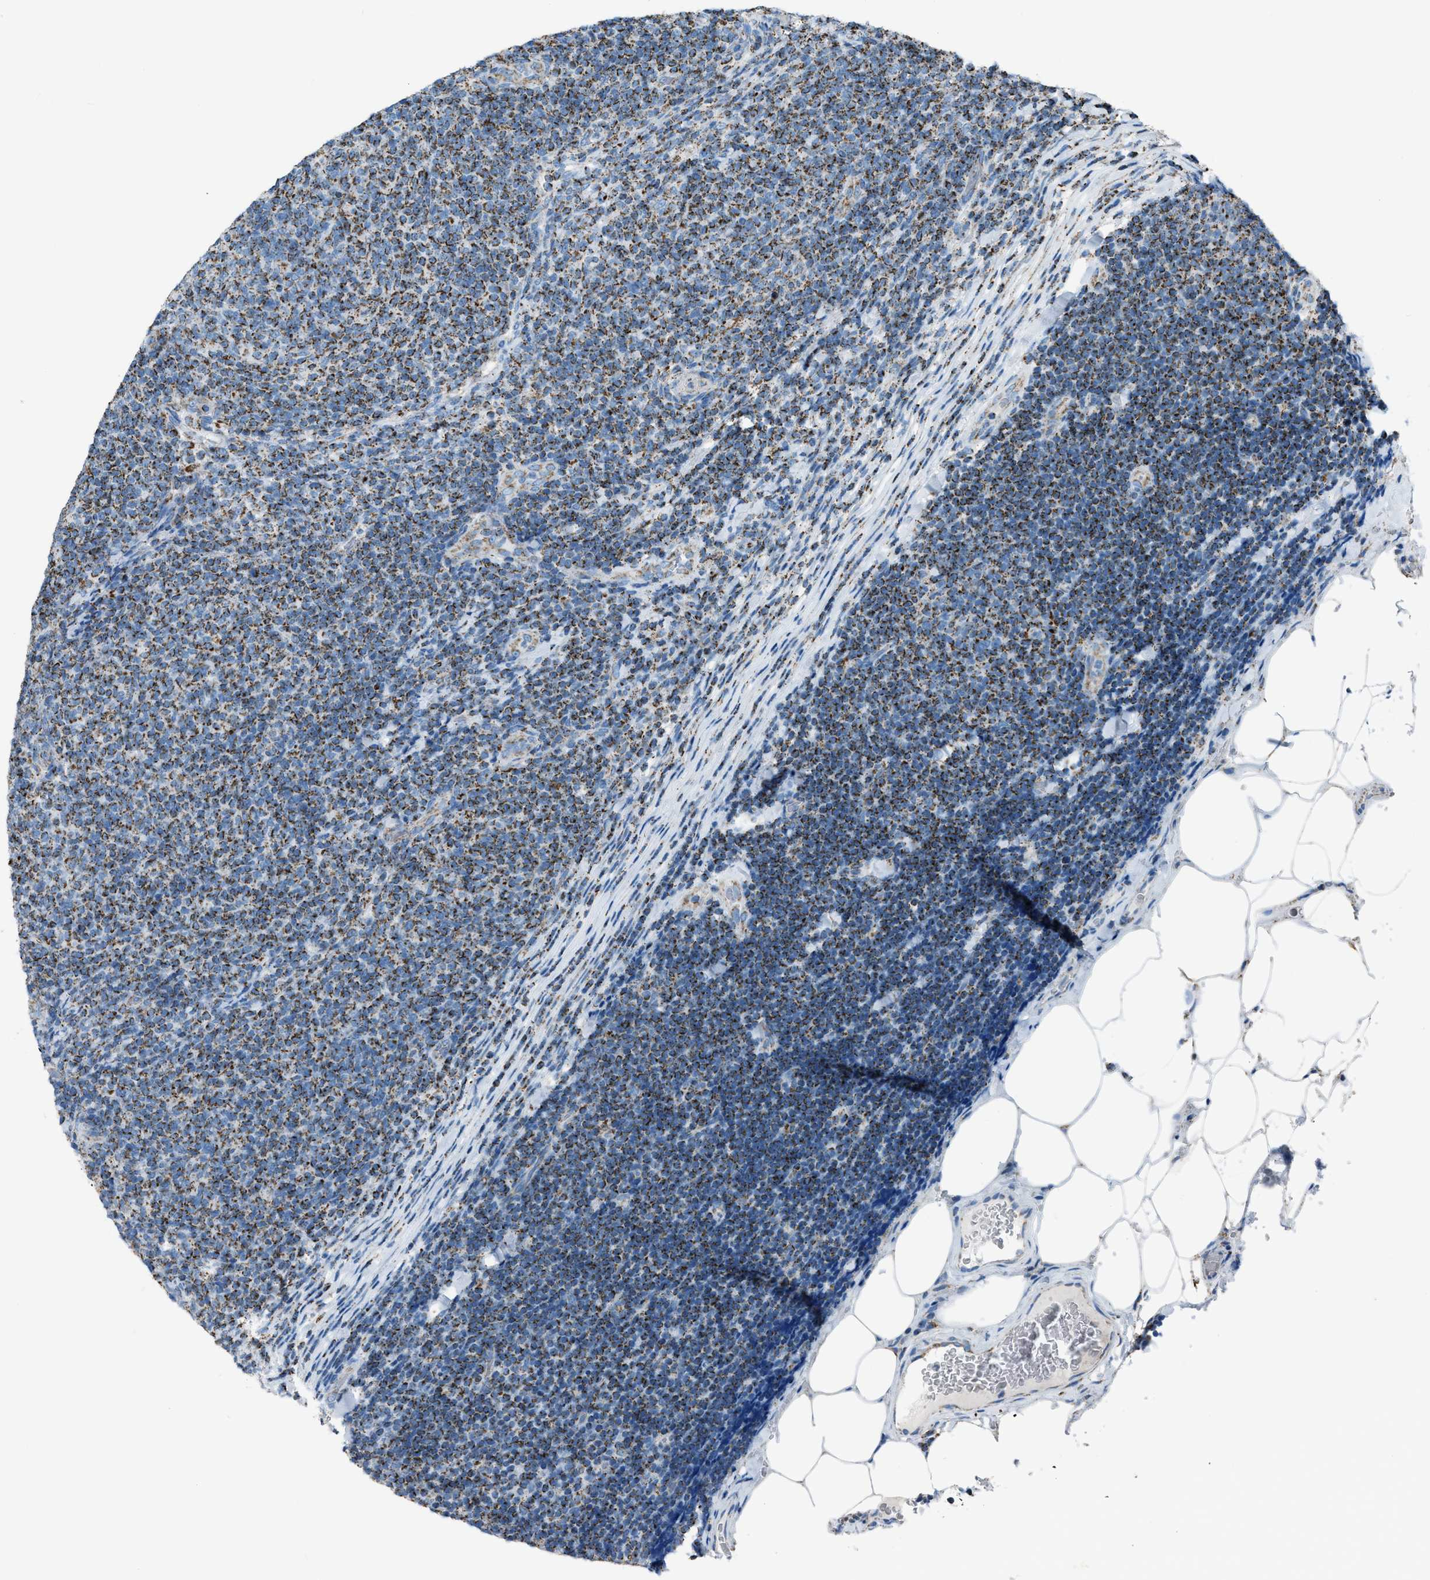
{"staining": {"intensity": "moderate", "quantity": ">75%", "location": "cytoplasmic/membranous"}, "tissue": "lymphoma", "cell_type": "Tumor cells", "image_type": "cancer", "snomed": [{"axis": "morphology", "description": "Malignant lymphoma, non-Hodgkin's type, Low grade"}, {"axis": "topography", "description": "Lymph node"}], "caption": "Immunohistochemistry (IHC) (DAB) staining of human lymphoma displays moderate cytoplasmic/membranous protein staining in approximately >75% of tumor cells.", "gene": "MDH2", "patient": {"sex": "male", "age": 66}}